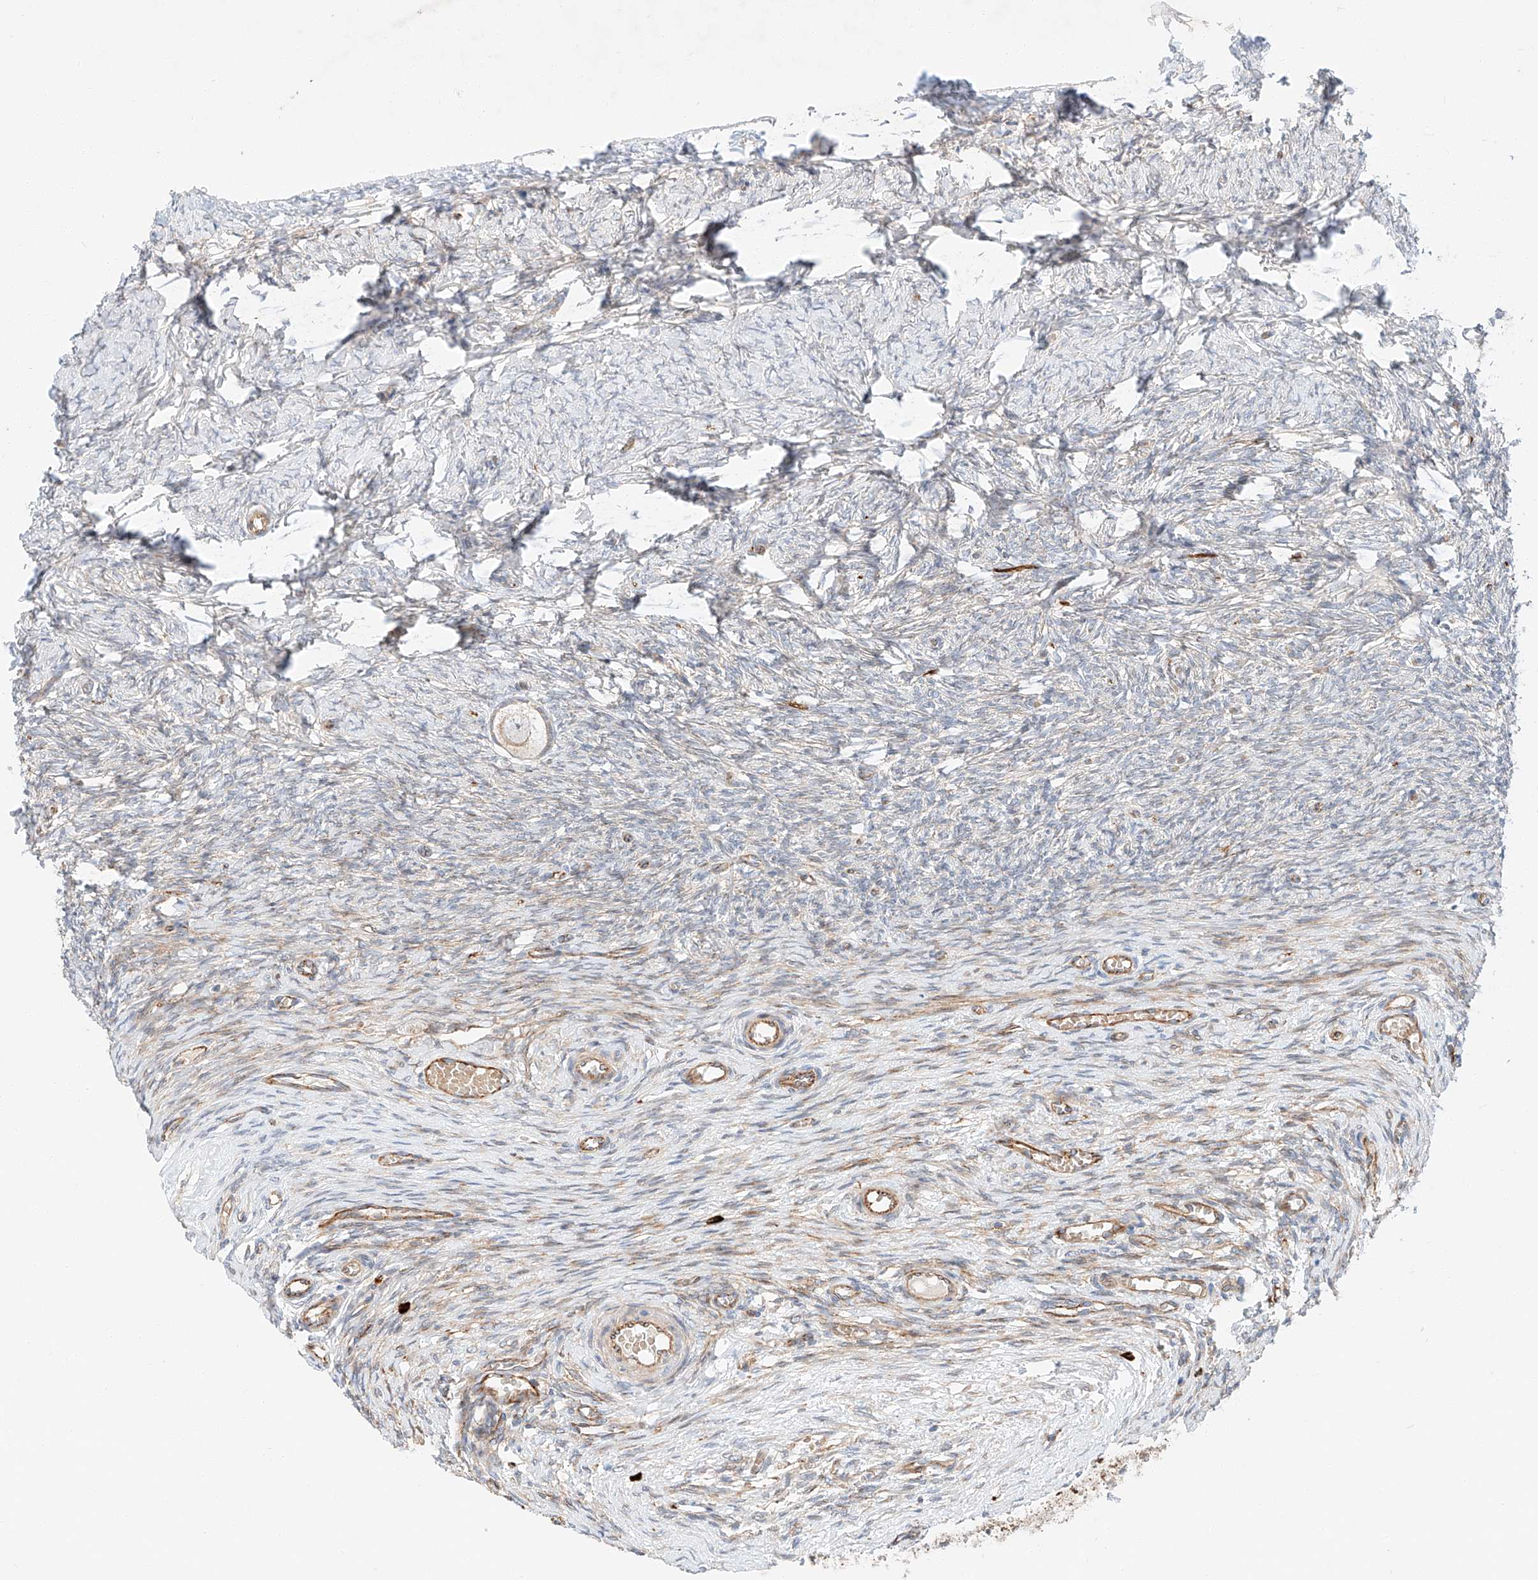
{"staining": {"intensity": "weak", "quantity": ">75%", "location": "cytoplasmic/membranous"}, "tissue": "ovary", "cell_type": "Follicle cells", "image_type": "normal", "snomed": [{"axis": "morphology", "description": "Adenocarcinoma, NOS"}, {"axis": "topography", "description": "Endometrium"}], "caption": "Immunohistochemistry (IHC) histopathology image of benign ovary stained for a protein (brown), which displays low levels of weak cytoplasmic/membranous expression in about >75% of follicle cells.", "gene": "MINDY4", "patient": {"sex": "female", "age": 32}}